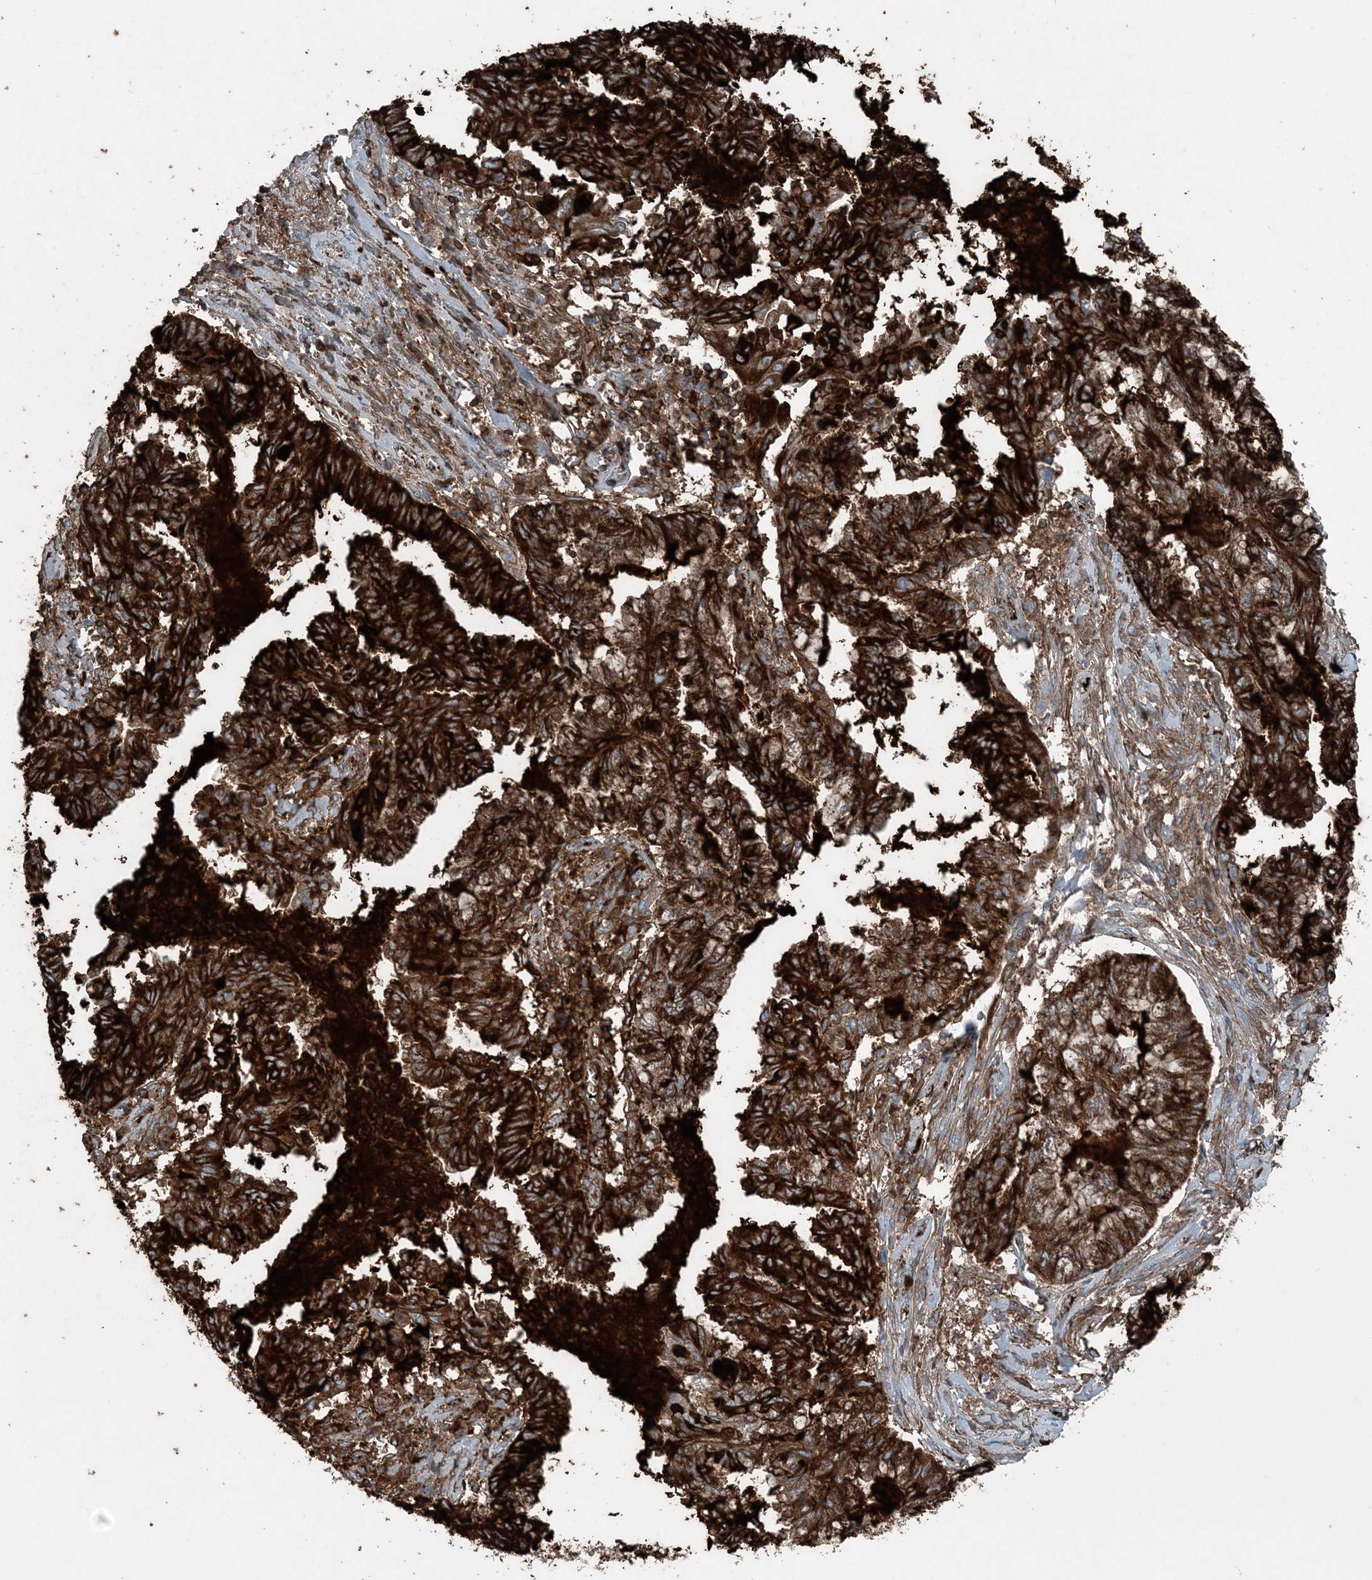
{"staining": {"intensity": "strong", "quantity": ">75%", "location": "cytoplasmic/membranous"}, "tissue": "endometrial cancer", "cell_type": "Tumor cells", "image_type": "cancer", "snomed": [{"axis": "morphology", "description": "Adenocarcinoma, NOS"}, {"axis": "topography", "description": "Endometrium"}], "caption": "This is an image of IHC staining of endometrial cancer, which shows strong staining in the cytoplasmic/membranous of tumor cells.", "gene": "ELOVL7", "patient": {"sex": "female", "age": 86}}